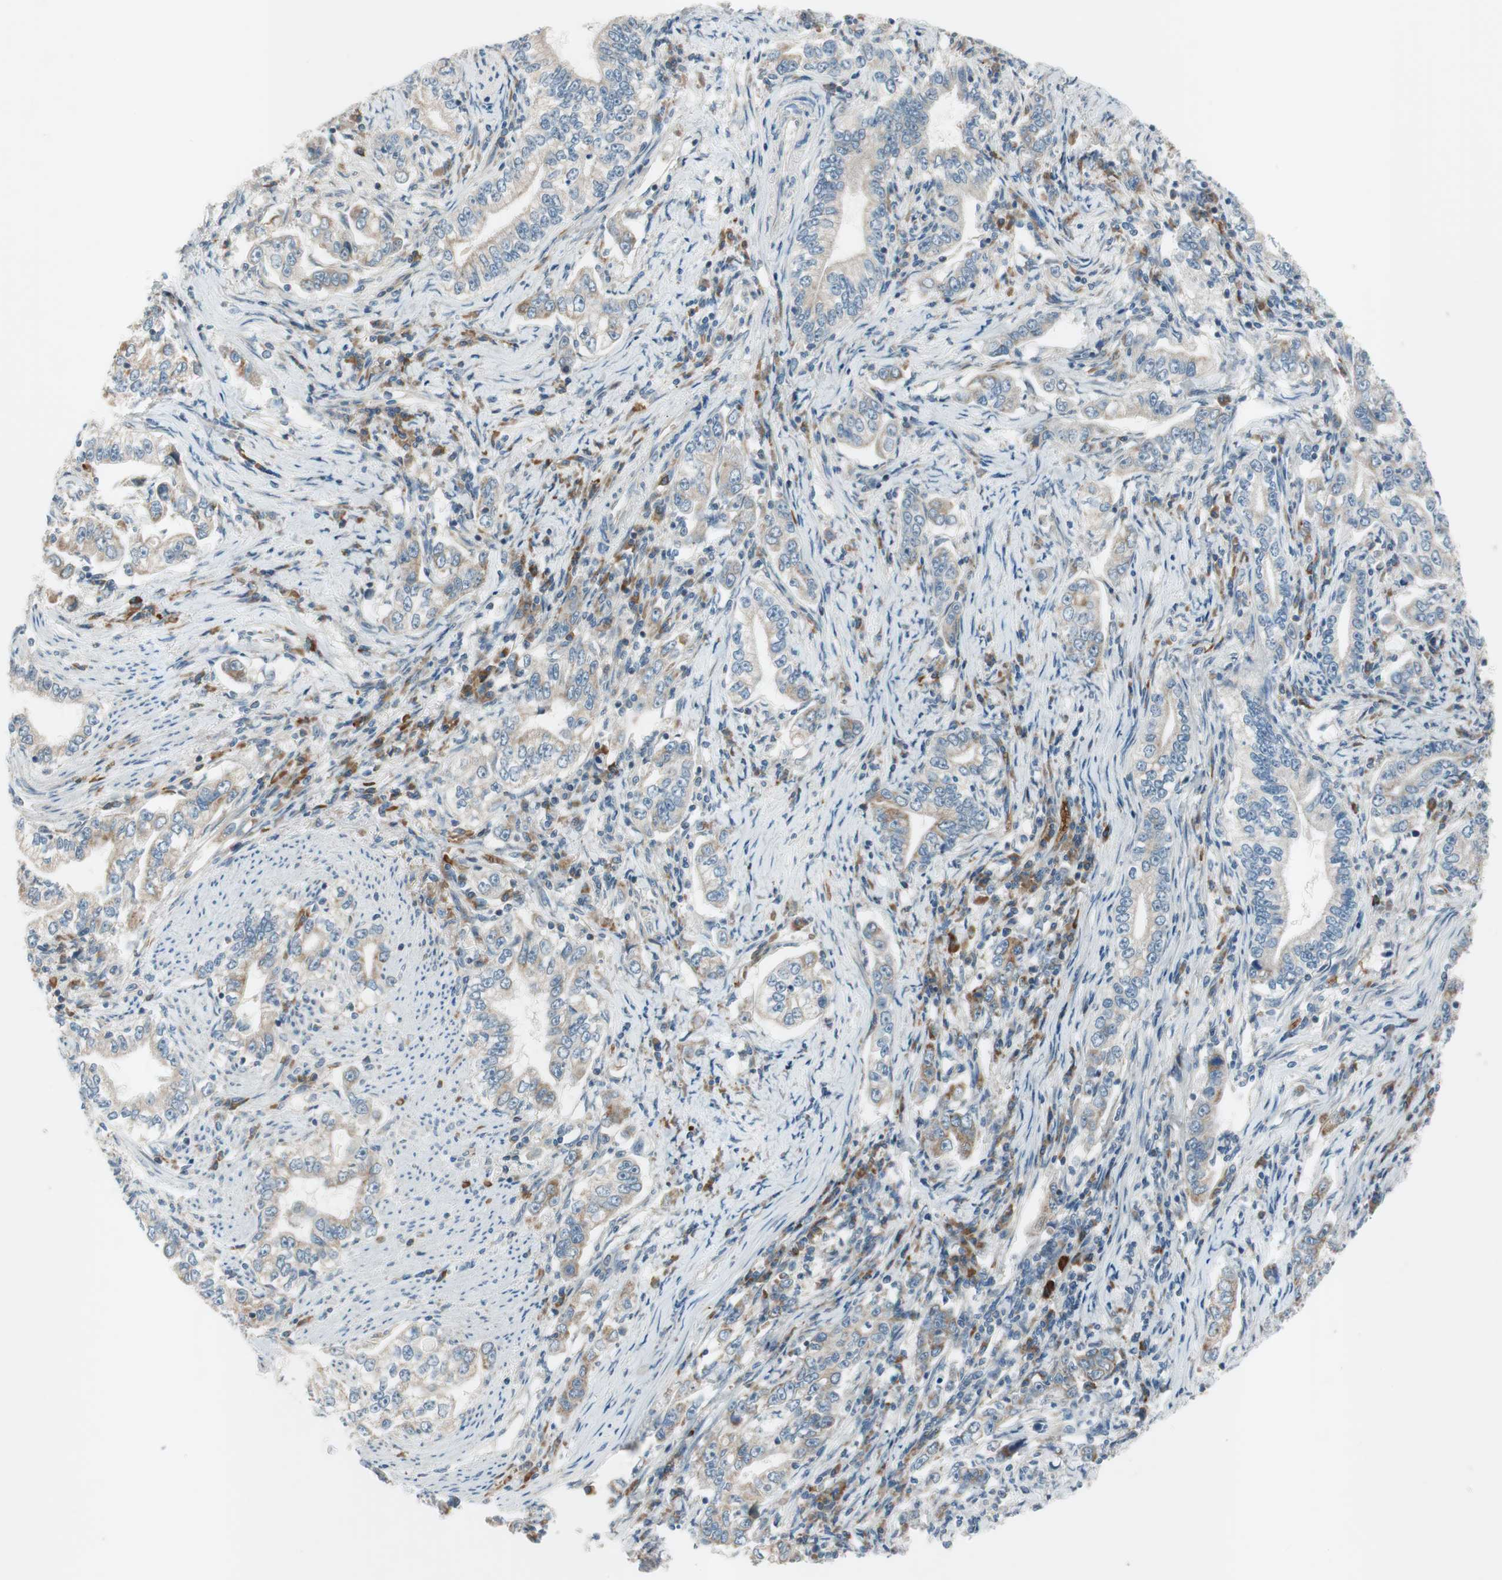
{"staining": {"intensity": "weak", "quantity": ">75%", "location": "cytoplasmic/membranous"}, "tissue": "stomach cancer", "cell_type": "Tumor cells", "image_type": "cancer", "snomed": [{"axis": "morphology", "description": "Adenocarcinoma, NOS"}, {"axis": "topography", "description": "Stomach, lower"}], "caption": "An IHC micrograph of neoplastic tissue is shown. Protein staining in brown highlights weak cytoplasmic/membranous positivity in stomach cancer (adenocarcinoma) within tumor cells.", "gene": "GYPC", "patient": {"sex": "female", "age": 72}}